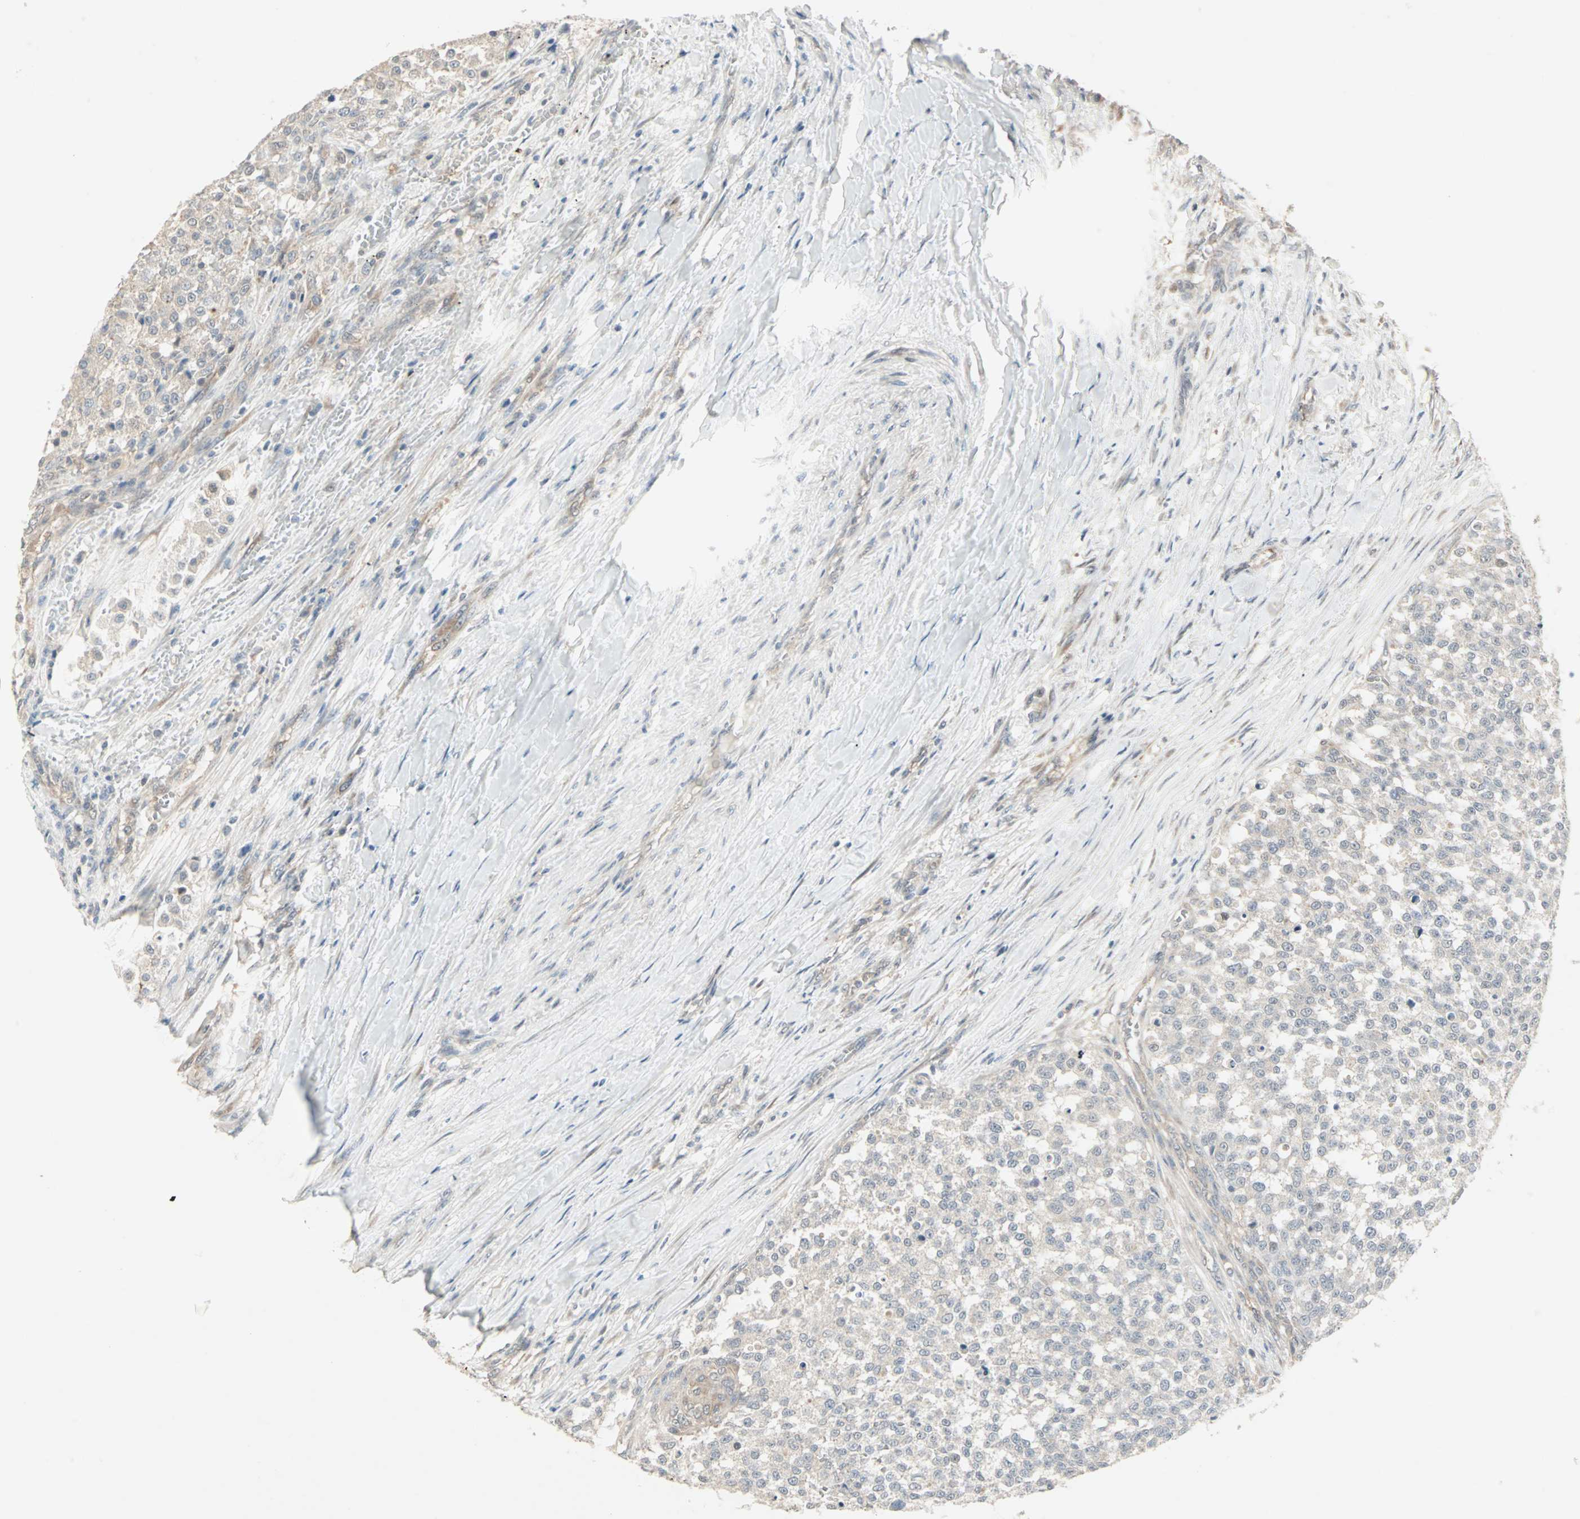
{"staining": {"intensity": "weak", "quantity": "<25%", "location": "cytoplasmic/membranous"}, "tissue": "testis cancer", "cell_type": "Tumor cells", "image_type": "cancer", "snomed": [{"axis": "morphology", "description": "Seminoma, NOS"}, {"axis": "topography", "description": "Testis"}], "caption": "Histopathology image shows no protein expression in tumor cells of testis cancer (seminoma) tissue.", "gene": "ZFP36", "patient": {"sex": "male", "age": 59}}